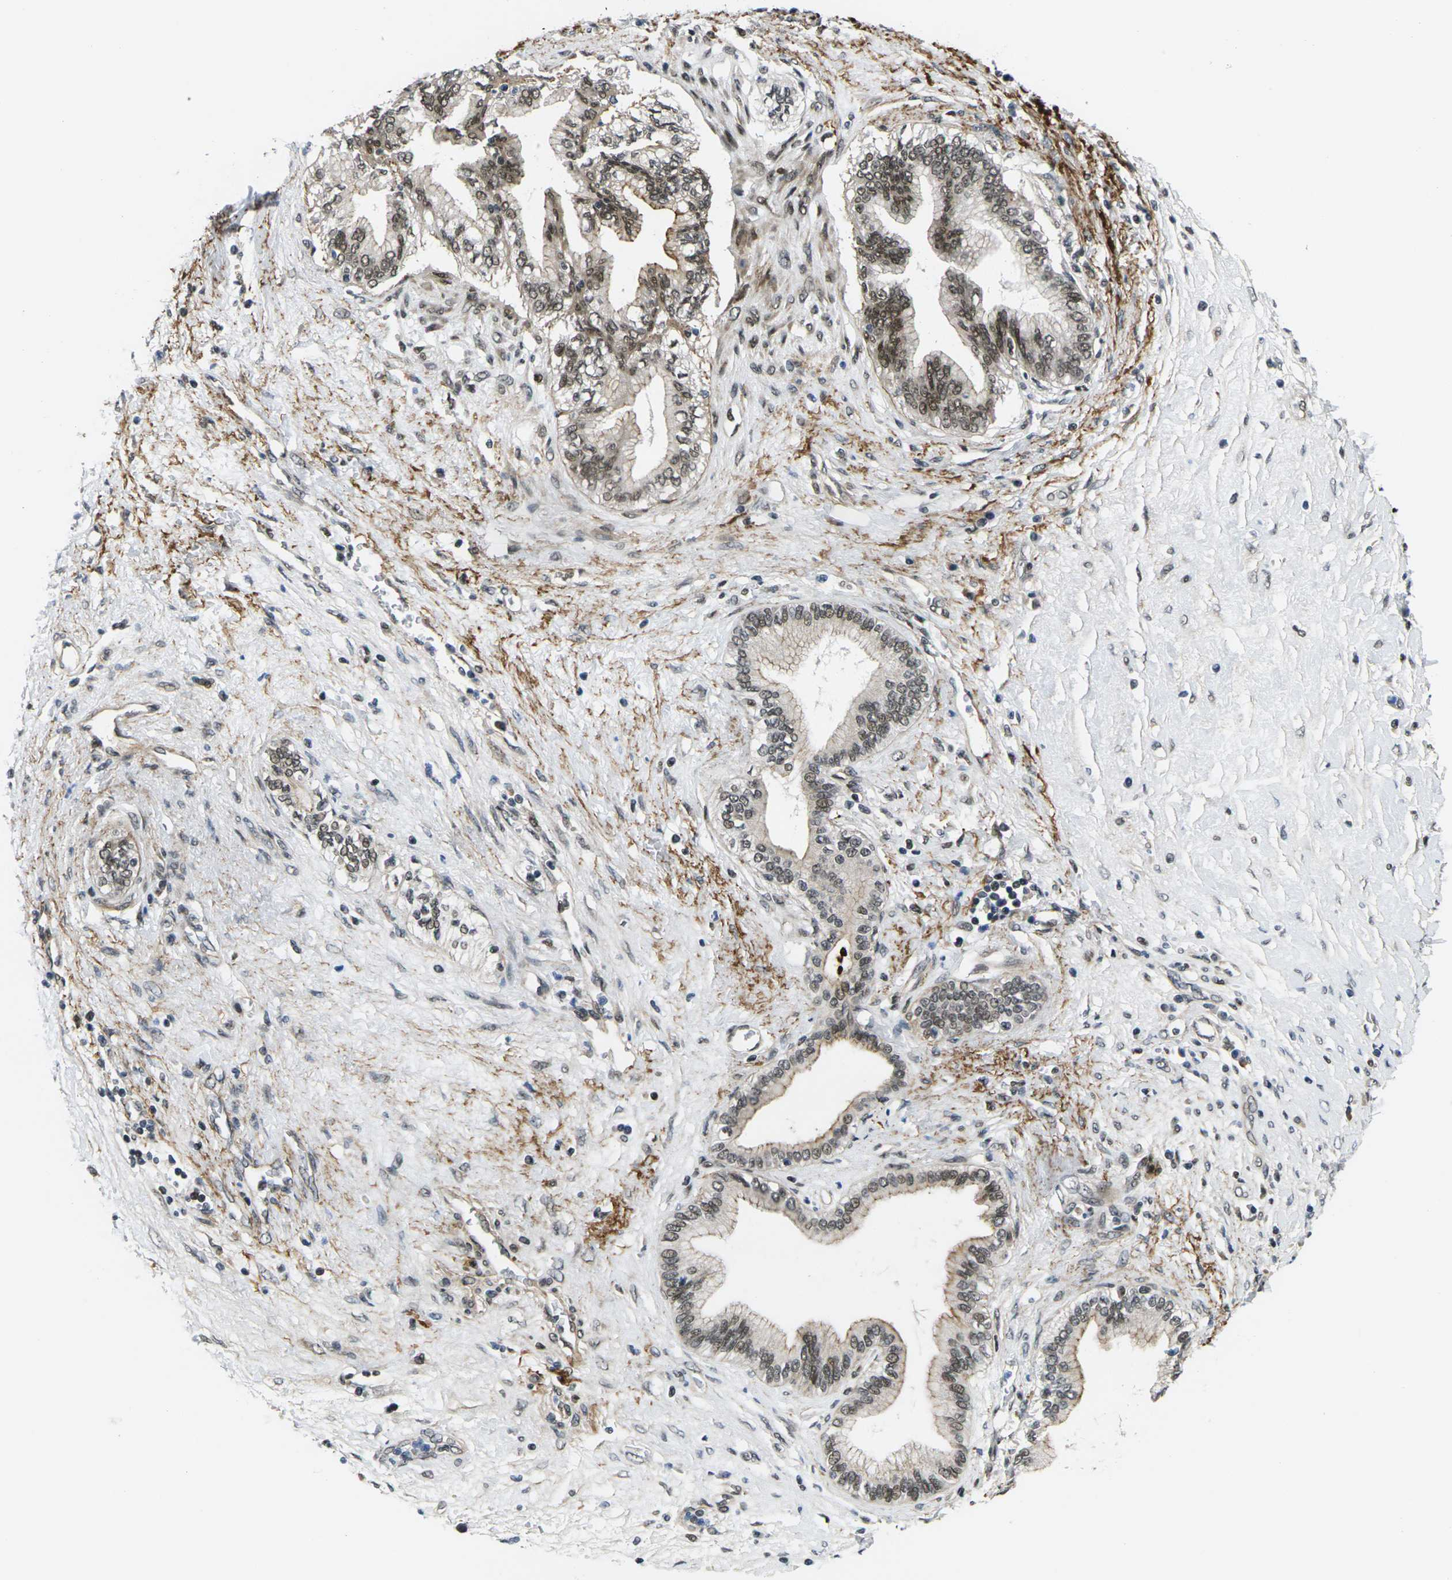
{"staining": {"intensity": "moderate", "quantity": ">75%", "location": "nuclear"}, "tissue": "pancreatic cancer", "cell_type": "Tumor cells", "image_type": "cancer", "snomed": [{"axis": "morphology", "description": "Adenocarcinoma, NOS"}, {"axis": "topography", "description": "Pancreas"}], "caption": "A brown stain highlights moderate nuclear expression of a protein in pancreatic cancer tumor cells.", "gene": "RBM7", "patient": {"sex": "female", "age": 70}}